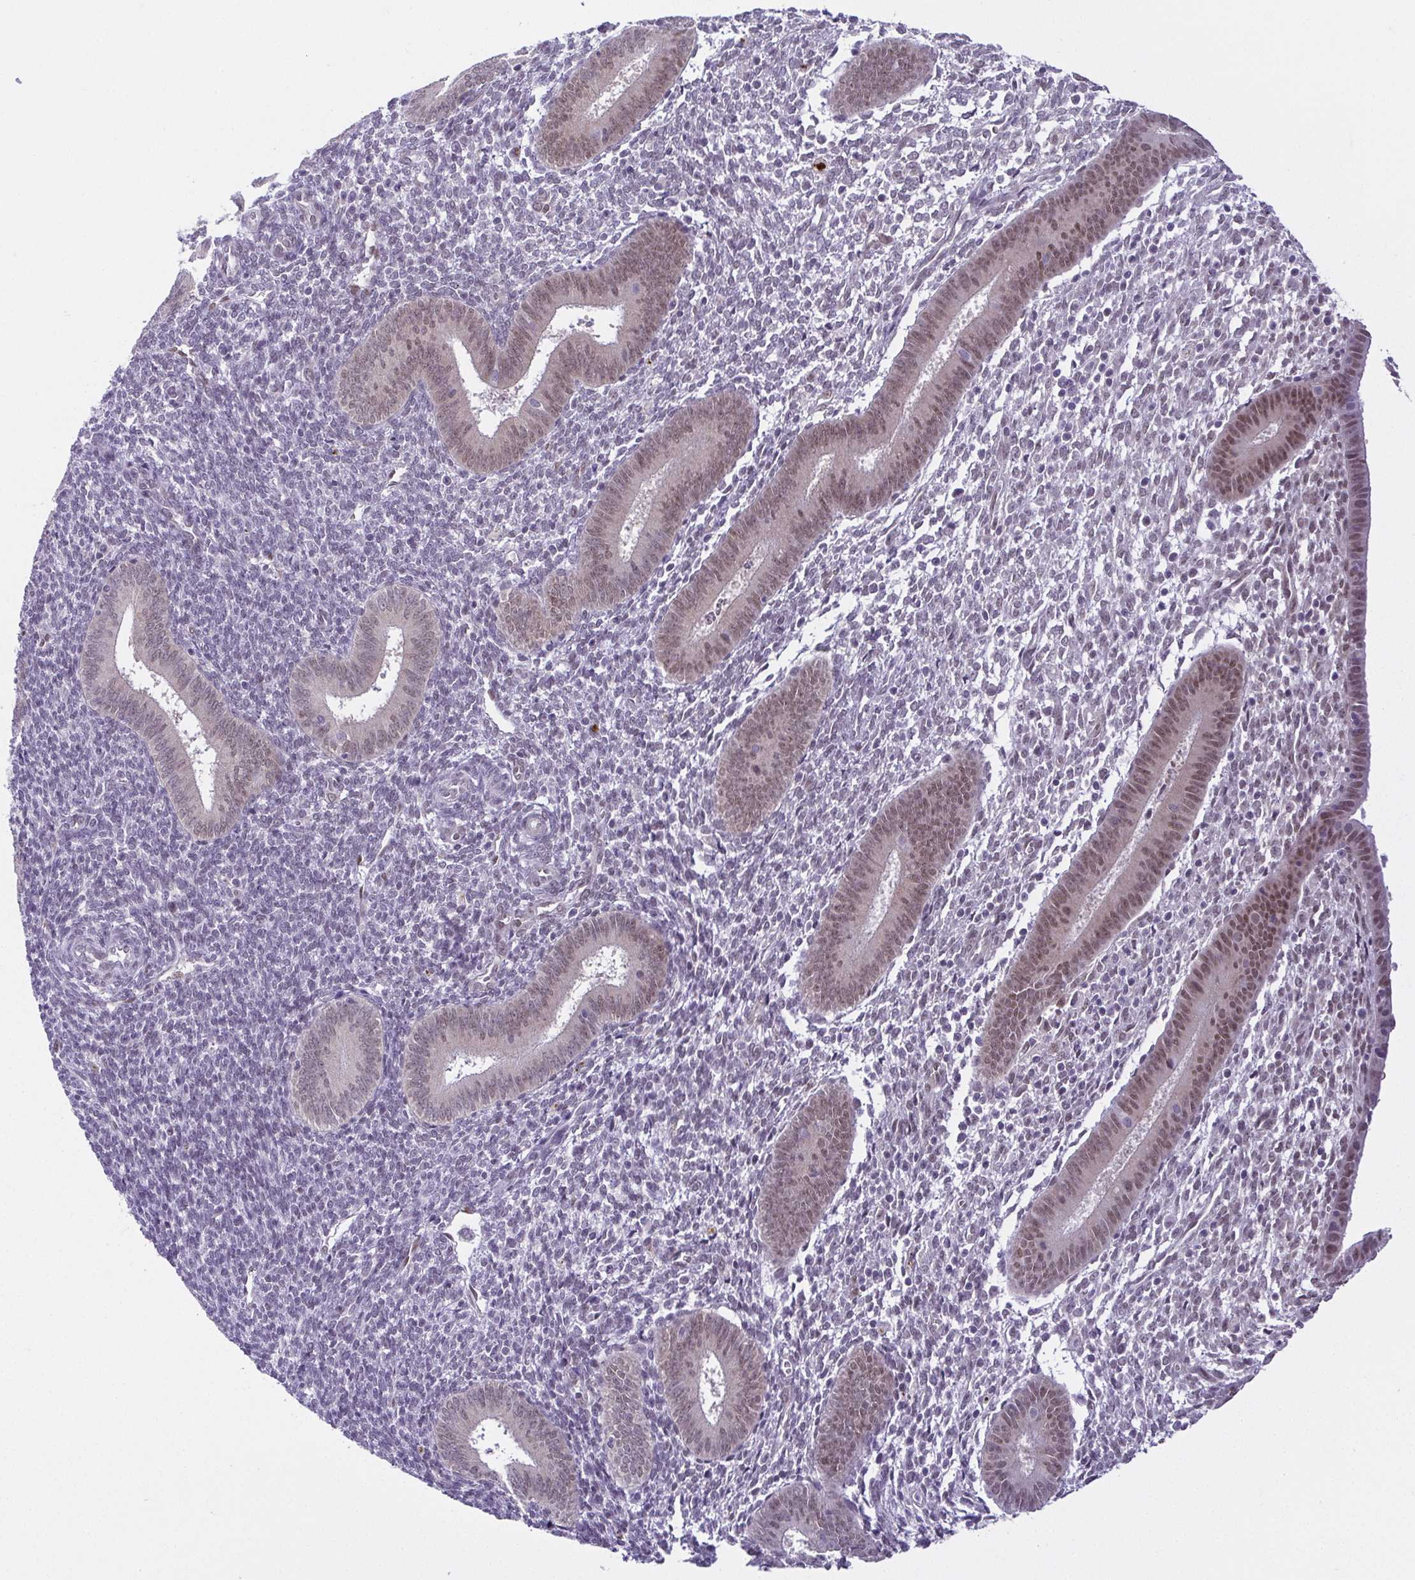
{"staining": {"intensity": "negative", "quantity": "none", "location": "none"}, "tissue": "endometrium", "cell_type": "Cells in endometrial stroma", "image_type": "normal", "snomed": [{"axis": "morphology", "description": "Normal tissue, NOS"}, {"axis": "topography", "description": "Endometrium"}], "caption": "Immunohistochemistry histopathology image of benign human endometrium stained for a protein (brown), which reveals no positivity in cells in endometrial stroma.", "gene": "RBM3", "patient": {"sex": "female", "age": 25}}